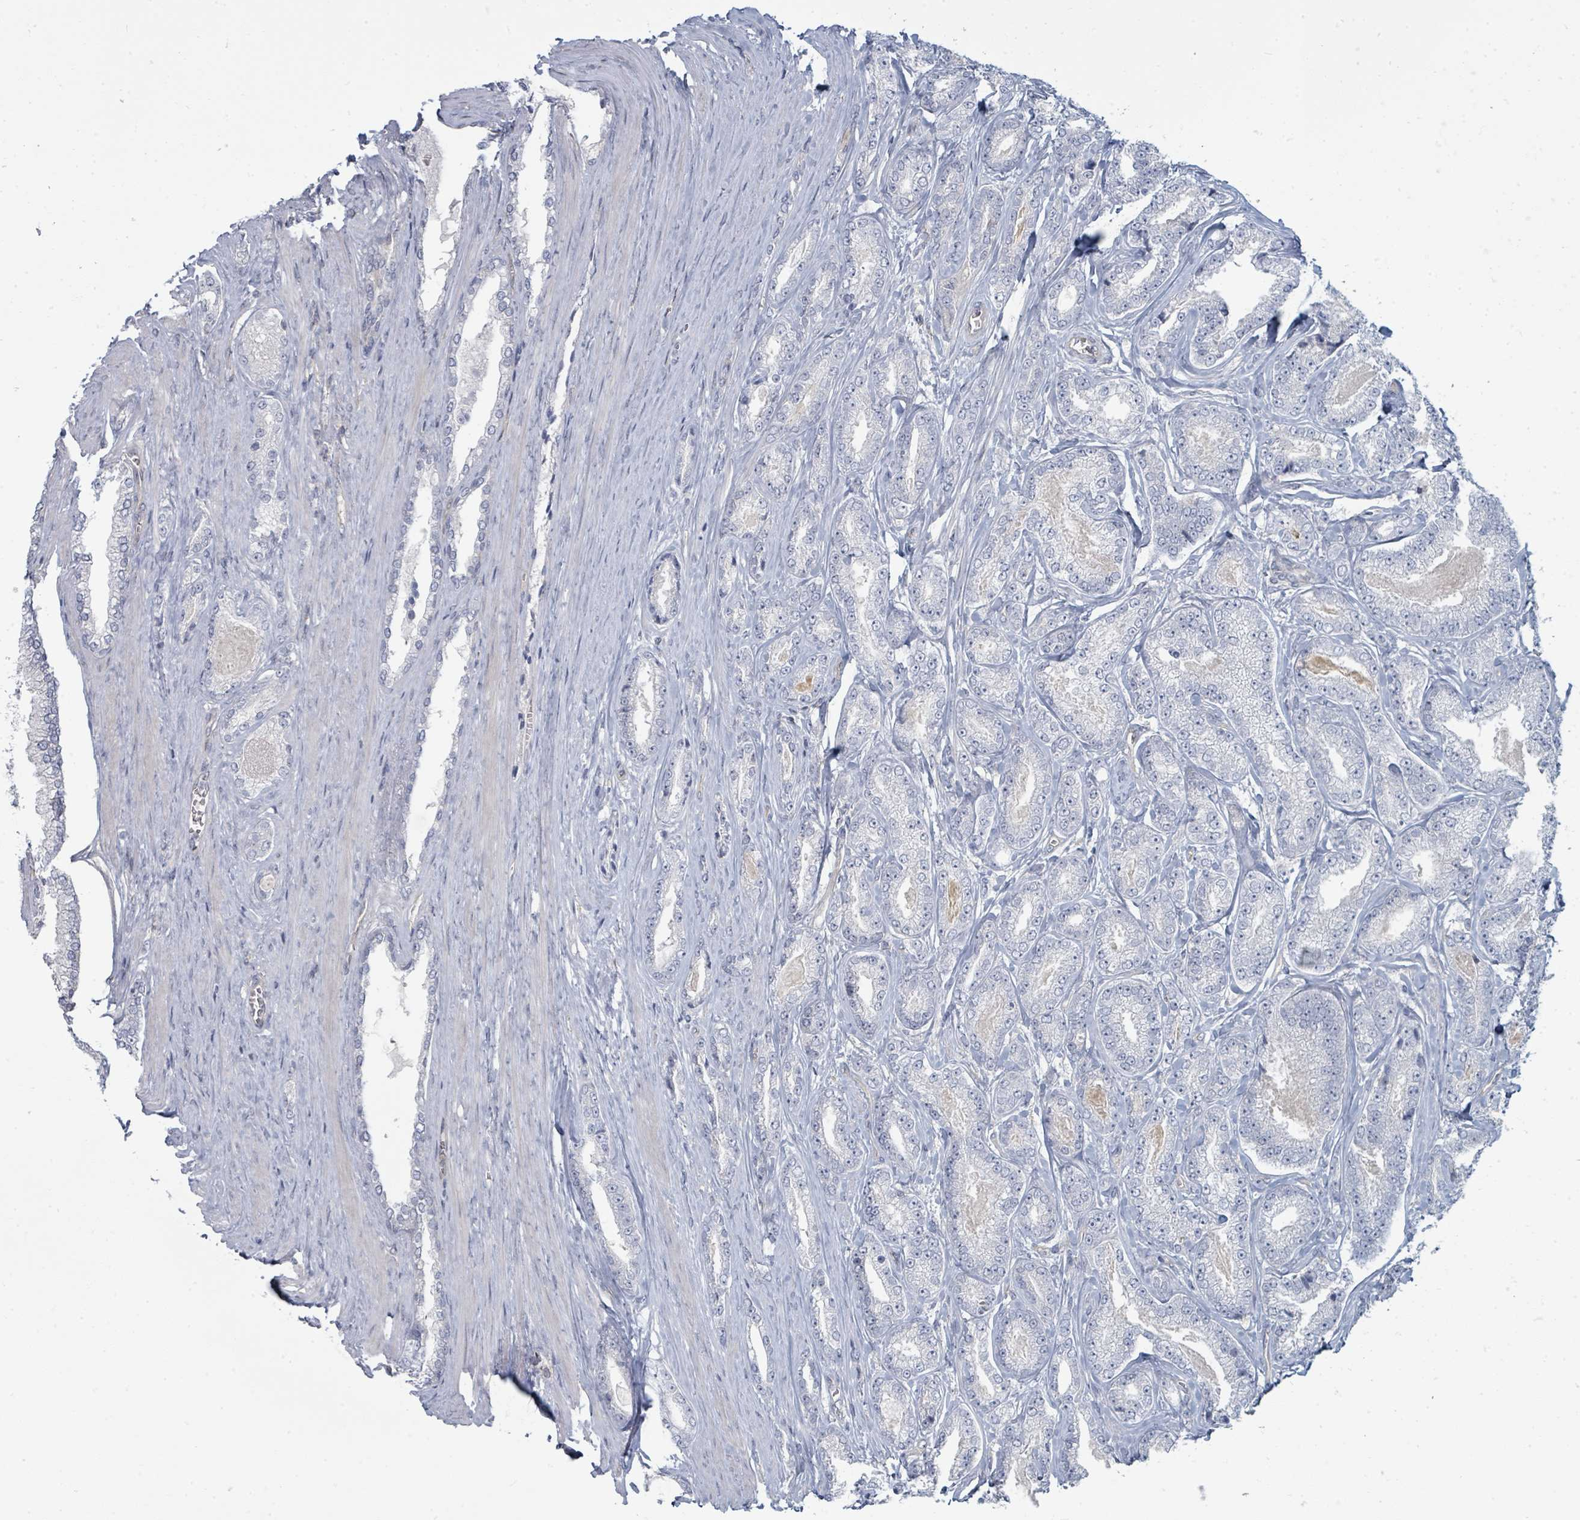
{"staining": {"intensity": "negative", "quantity": "none", "location": "none"}, "tissue": "prostate cancer", "cell_type": "Tumor cells", "image_type": "cancer", "snomed": [{"axis": "morphology", "description": "Adenocarcinoma, NOS"}, {"axis": "topography", "description": "Prostate and seminal vesicle, NOS"}], "caption": "An IHC photomicrograph of prostate adenocarcinoma is shown. There is no staining in tumor cells of prostate adenocarcinoma. (DAB immunohistochemistry visualized using brightfield microscopy, high magnification).", "gene": "SLC25A45", "patient": {"sex": "male", "age": 76}}